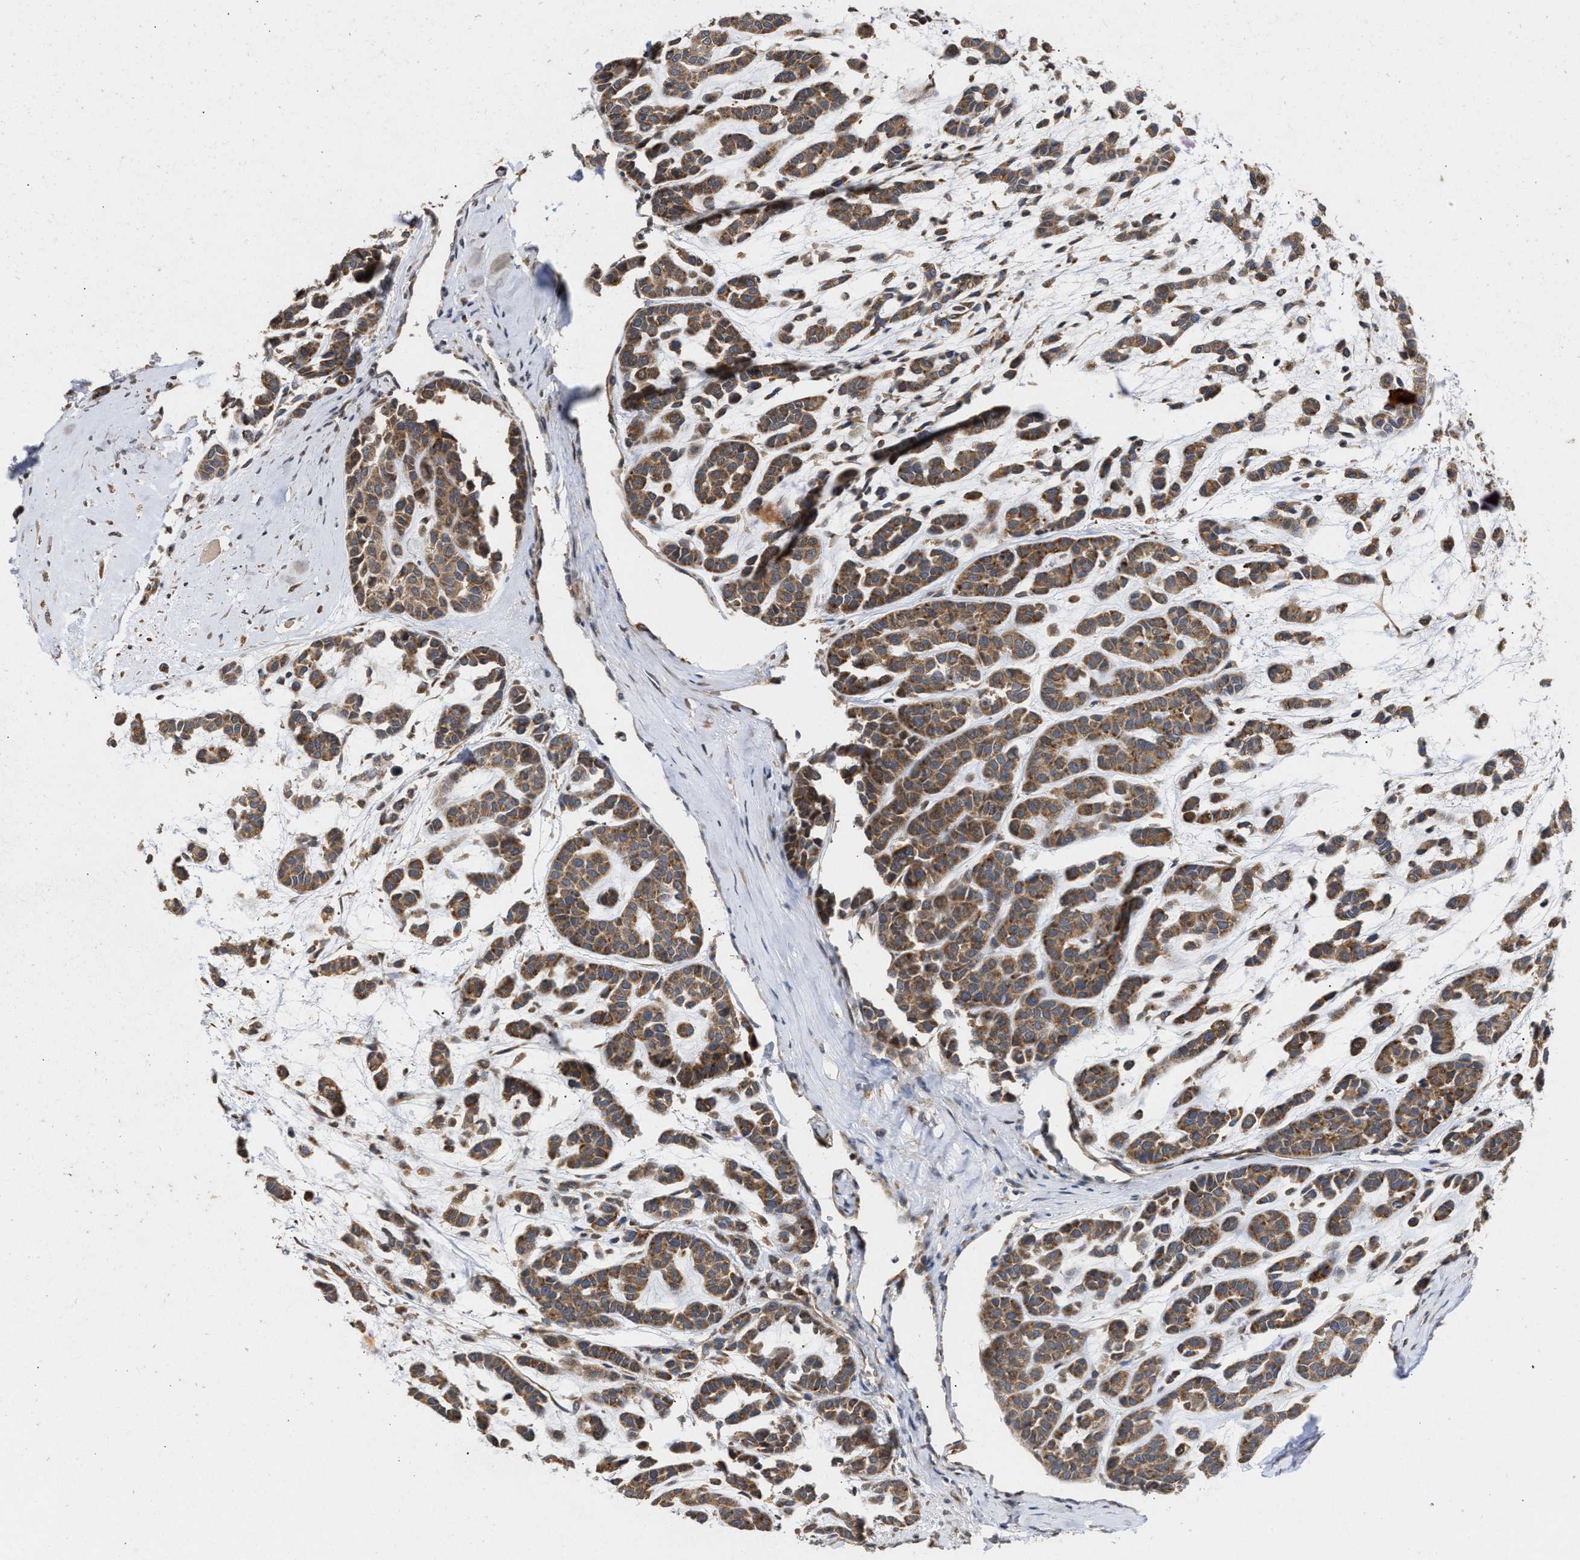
{"staining": {"intensity": "moderate", "quantity": ">75%", "location": "cytoplasmic/membranous"}, "tissue": "head and neck cancer", "cell_type": "Tumor cells", "image_type": "cancer", "snomed": [{"axis": "morphology", "description": "Adenocarcinoma, NOS"}, {"axis": "morphology", "description": "Adenoma, NOS"}, {"axis": "topography", "description": "Head-Neck"}], "caption": "Tumor cells reveal moderate cytoplasmic/membranous expression in approximately >75% of cells in adenocarcinoma (head and neck). (DAB (3,3'-diaminobenzidine) IHC, brown staining for protein, blue staining for nuclei).", "gene": "SAR1A", "patient": {"sex": "female", "age": 55}}